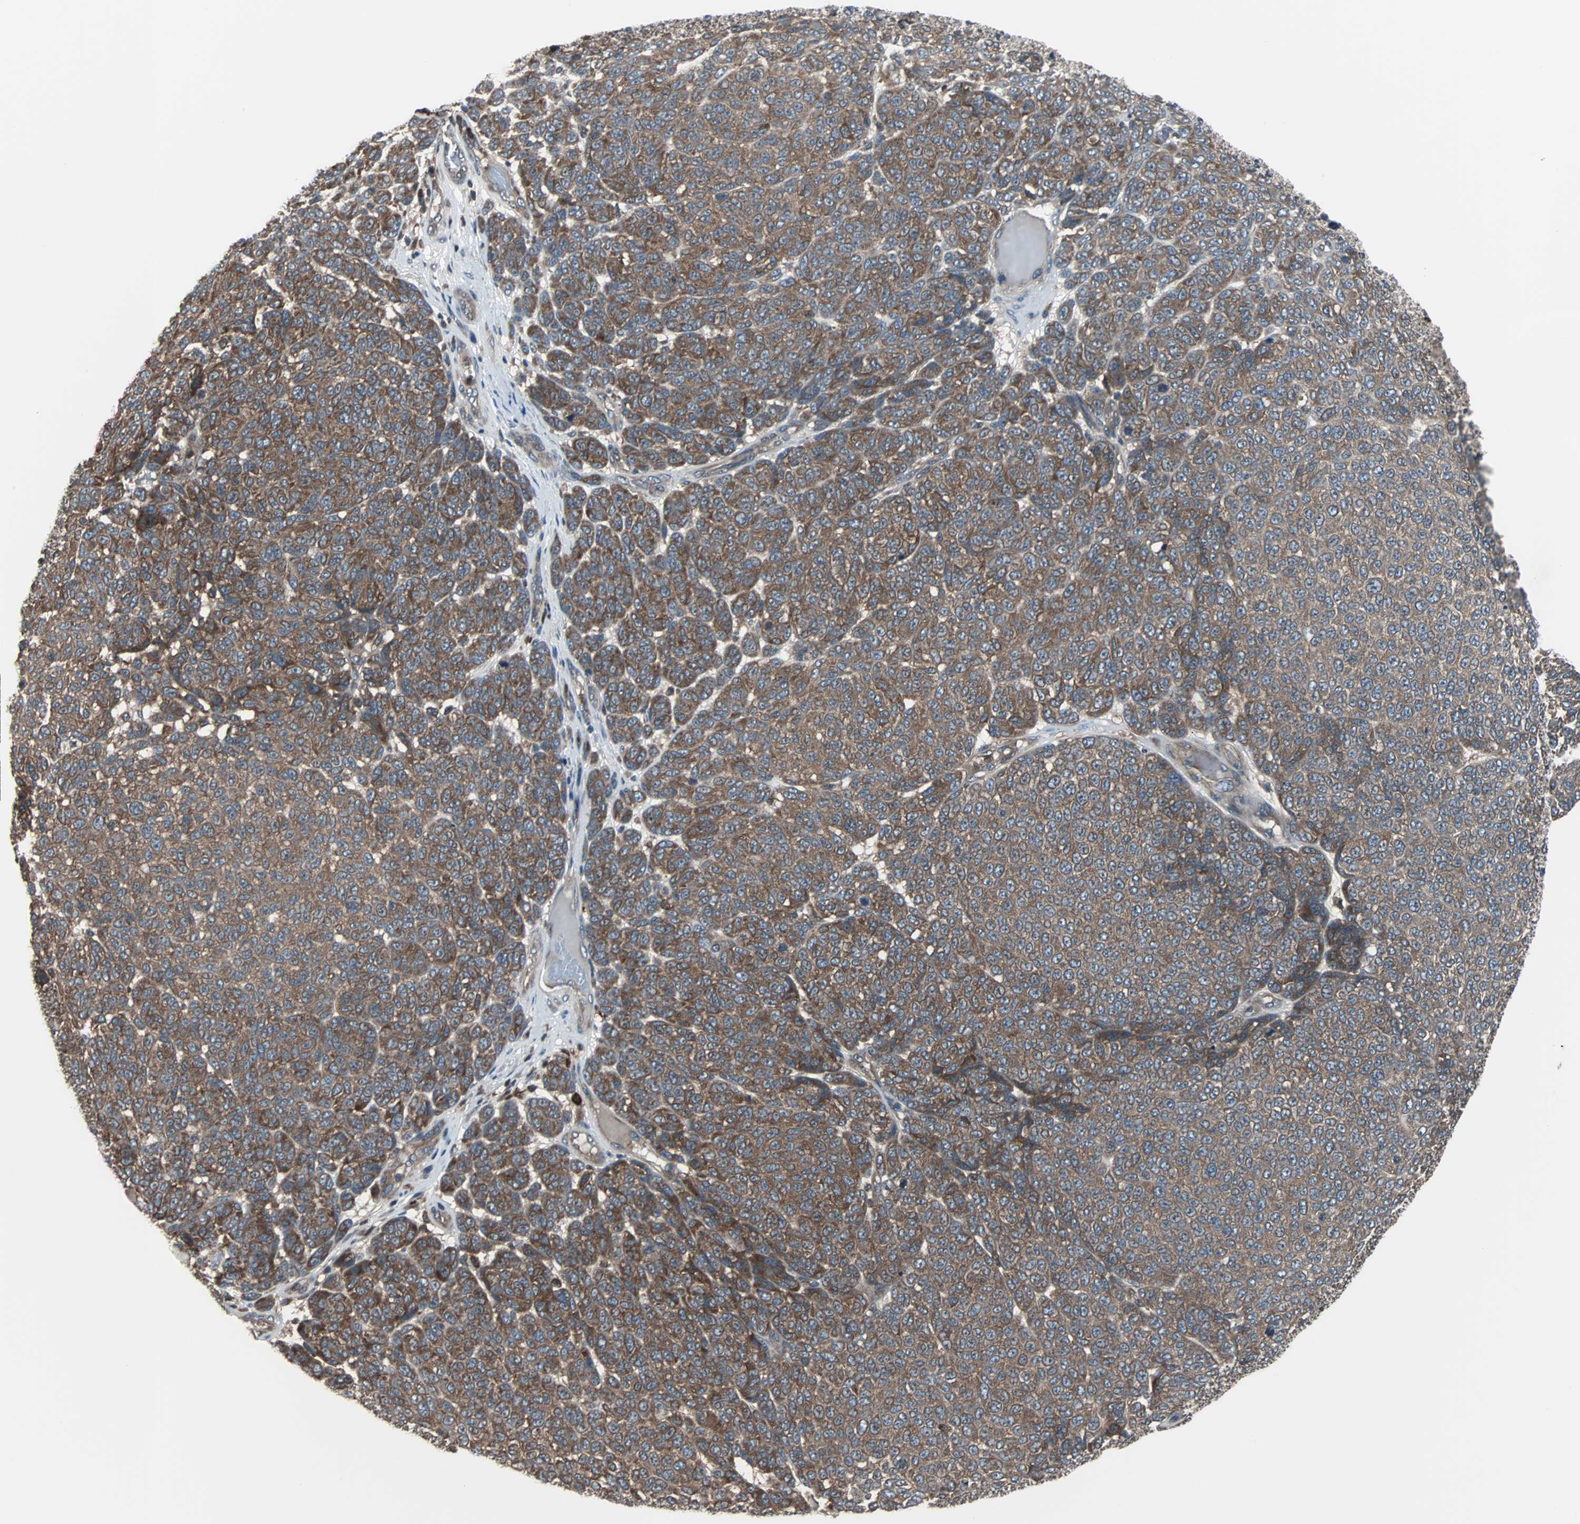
{"staining": {"intensity": "moderate", "quantity": ">75%", "location": "cytoplasmic/membranous"}, "tissue": "melanoma", "cell_type": "Tumor cells", "image_type": "cancer", "snomed": [{"axis": "morphology", "description": "Malignant melanoma, NOS"}, {"axis": "topography", "description": "Skin"}], "caption": "Immunohistochemistry (IHC) image of malignant melanoma stained for a protein (brown), which displays medium levels of moderate cytoplasmic/membranous staining in approximately >75% of tumor cells.", "gene": "PAK1", "patient": {"sex": "male", "age": 59}}